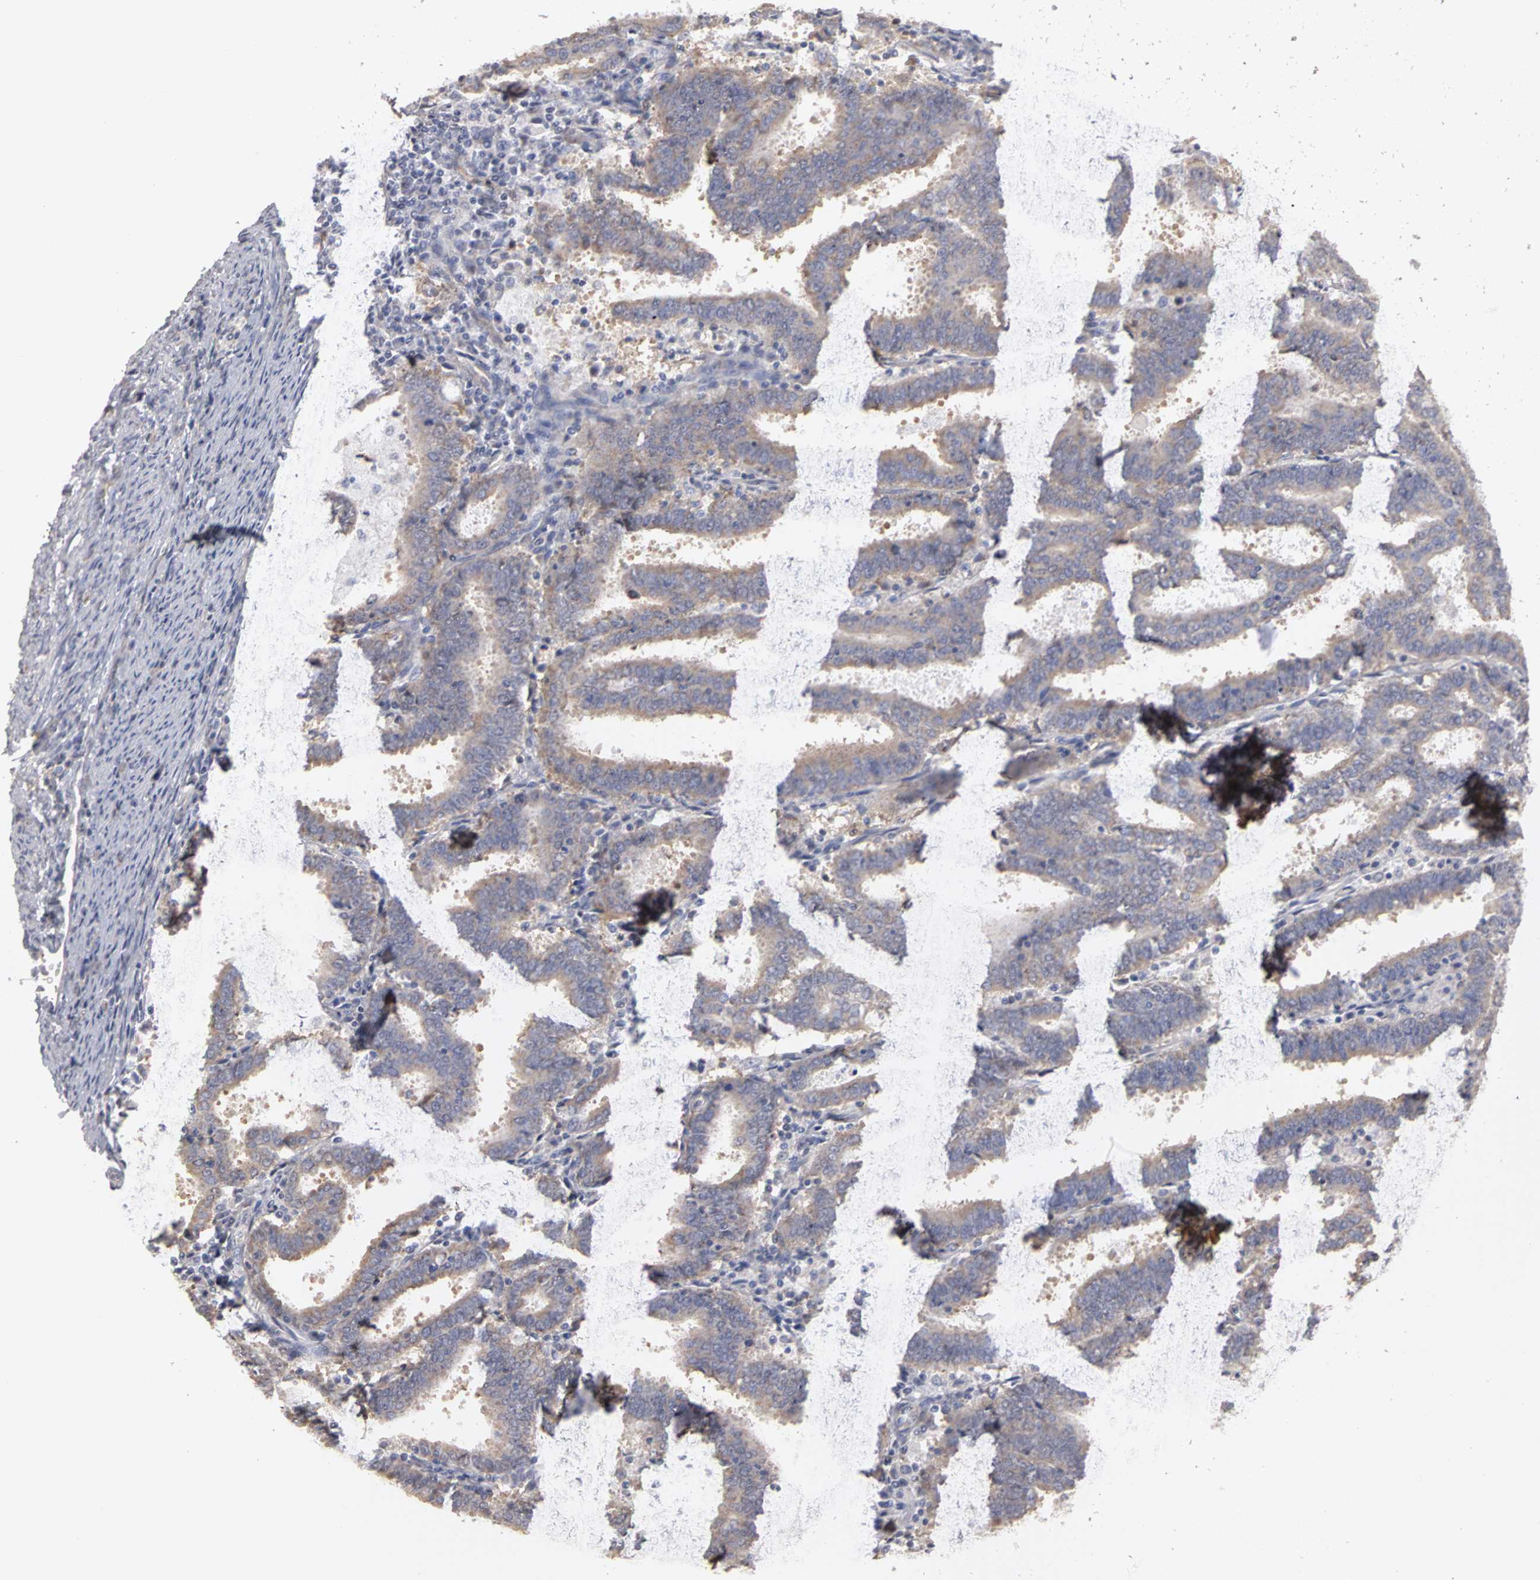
{"staining": {"intensity": "weak", "quantity": ">75%", "location": "cytoplasmic/membranous"}, "tissue": "endometrial cancer", "cell_type": "Tumor cells", "image_type": "cancer", "snomed": [{"axis": "morphology", "description": "Adenocarcinoma, NOS"}, {"axis": "topography", "description": "Uterus"}], "caption": "Protein expression analysis of human adenocarcinoma (endometrial) reveals weak cytoplasmic/membranous positivity in approximately >75% of tumor cells. Immunohistochemistry stains the protein in brown and the nuclei are stained blue.", "gene": "PLEKHA1", "patient": {"sex": "female", "age": 83}}